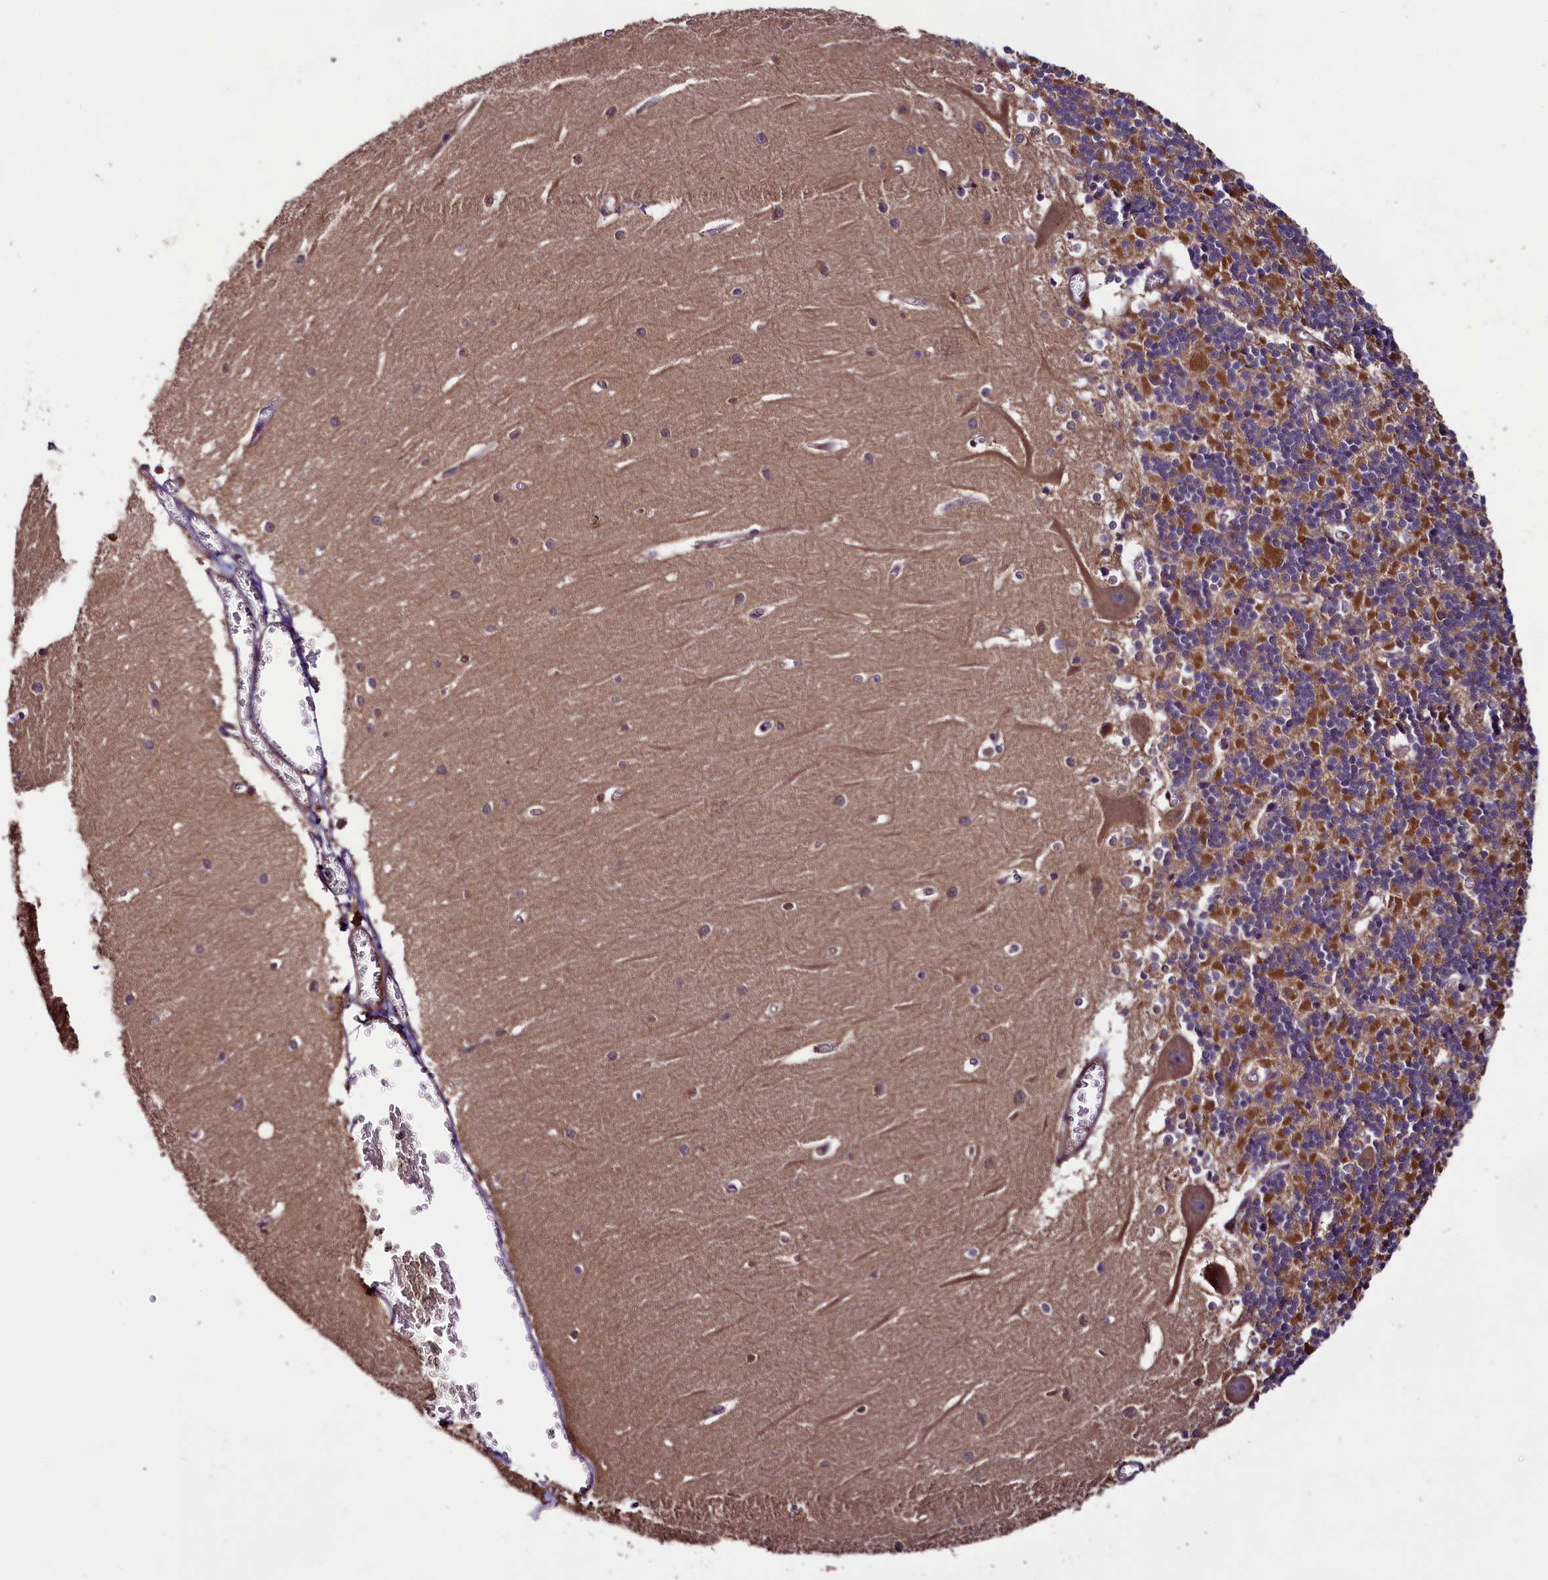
{"staining": {"intensity": "moderate", "quantity": "25%-75%", "location": "cytoplasmic/membranous"}, "tissue": "cerebellum", "cell_type": "Cells in granular layer", "image_type": "normal", "snomed": [{"axis": "morphology", "description": "Normal tissue, NOS"}, {"axis": "topography", "description": "Cerebellum"}], "caption": "A brown stain labels moderate cytoplasmic/membranous expression of a protein in cells in granular layer of unremarkable cerebellum.", "gene": "RPUSD2", "patient": {"sex": "male", "age": 37}}